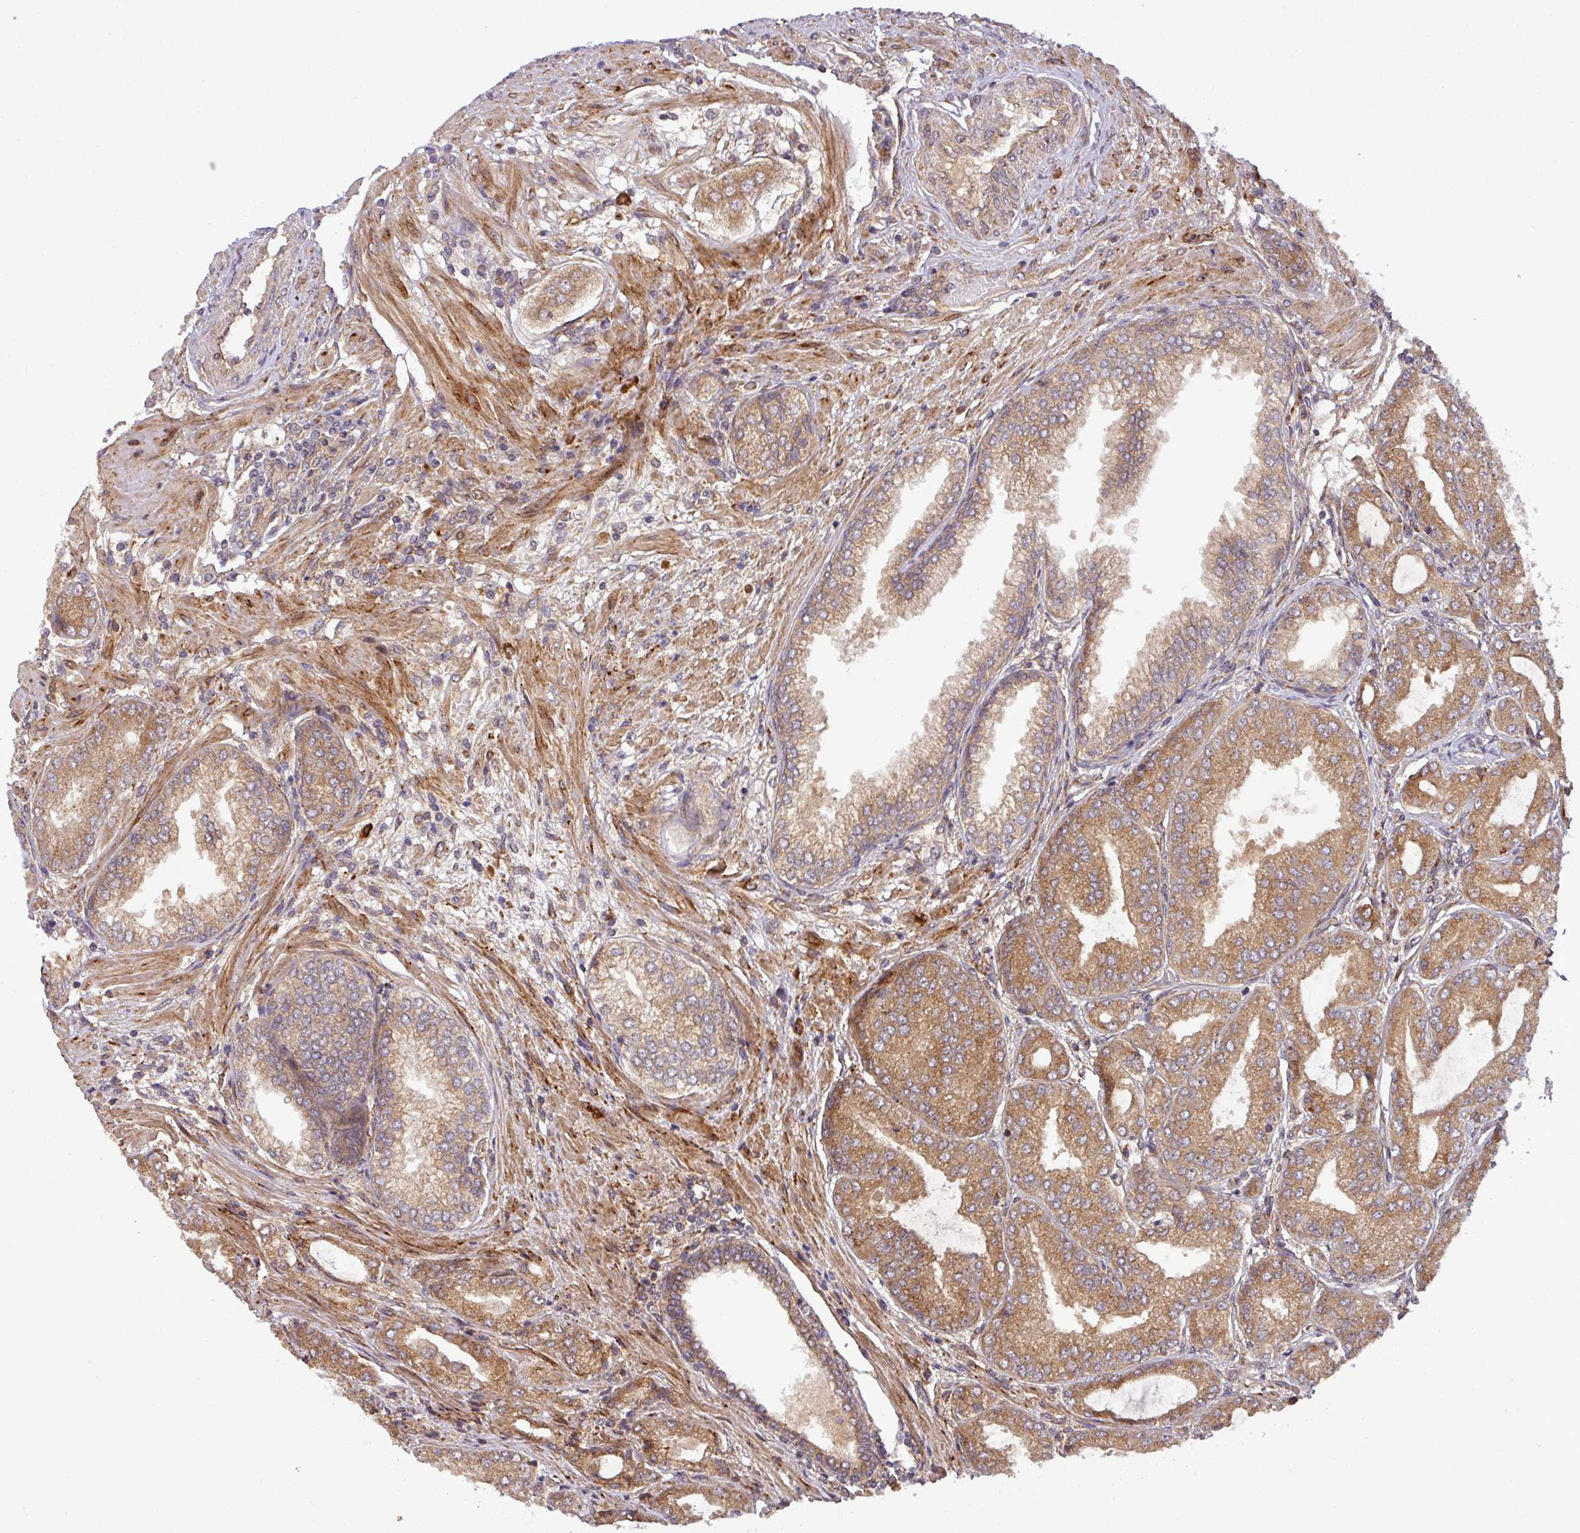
{"staining": {"intensity": "moderate", "quantity": ">75%", "location": "cytoplasmic/membranous"}, "tissue": "prostate cancer", "cell_type": "Tumor cells", "image_type": "cancer", "snomed": [{"axis": "morphology", "description": "Adenocarcinoma, High grade"}, {"axis": "topography", "description": "Prostate"}], "caption": "Adenocarcinoma (high-grade) (prostate) stained with immunohistochemistry (IHC) reveals moderate cytoplasmic/membranous staining in approximately >75% of tumor cells.", "gene": "ART1", "patient": {"sex": "male", "age": 71}}